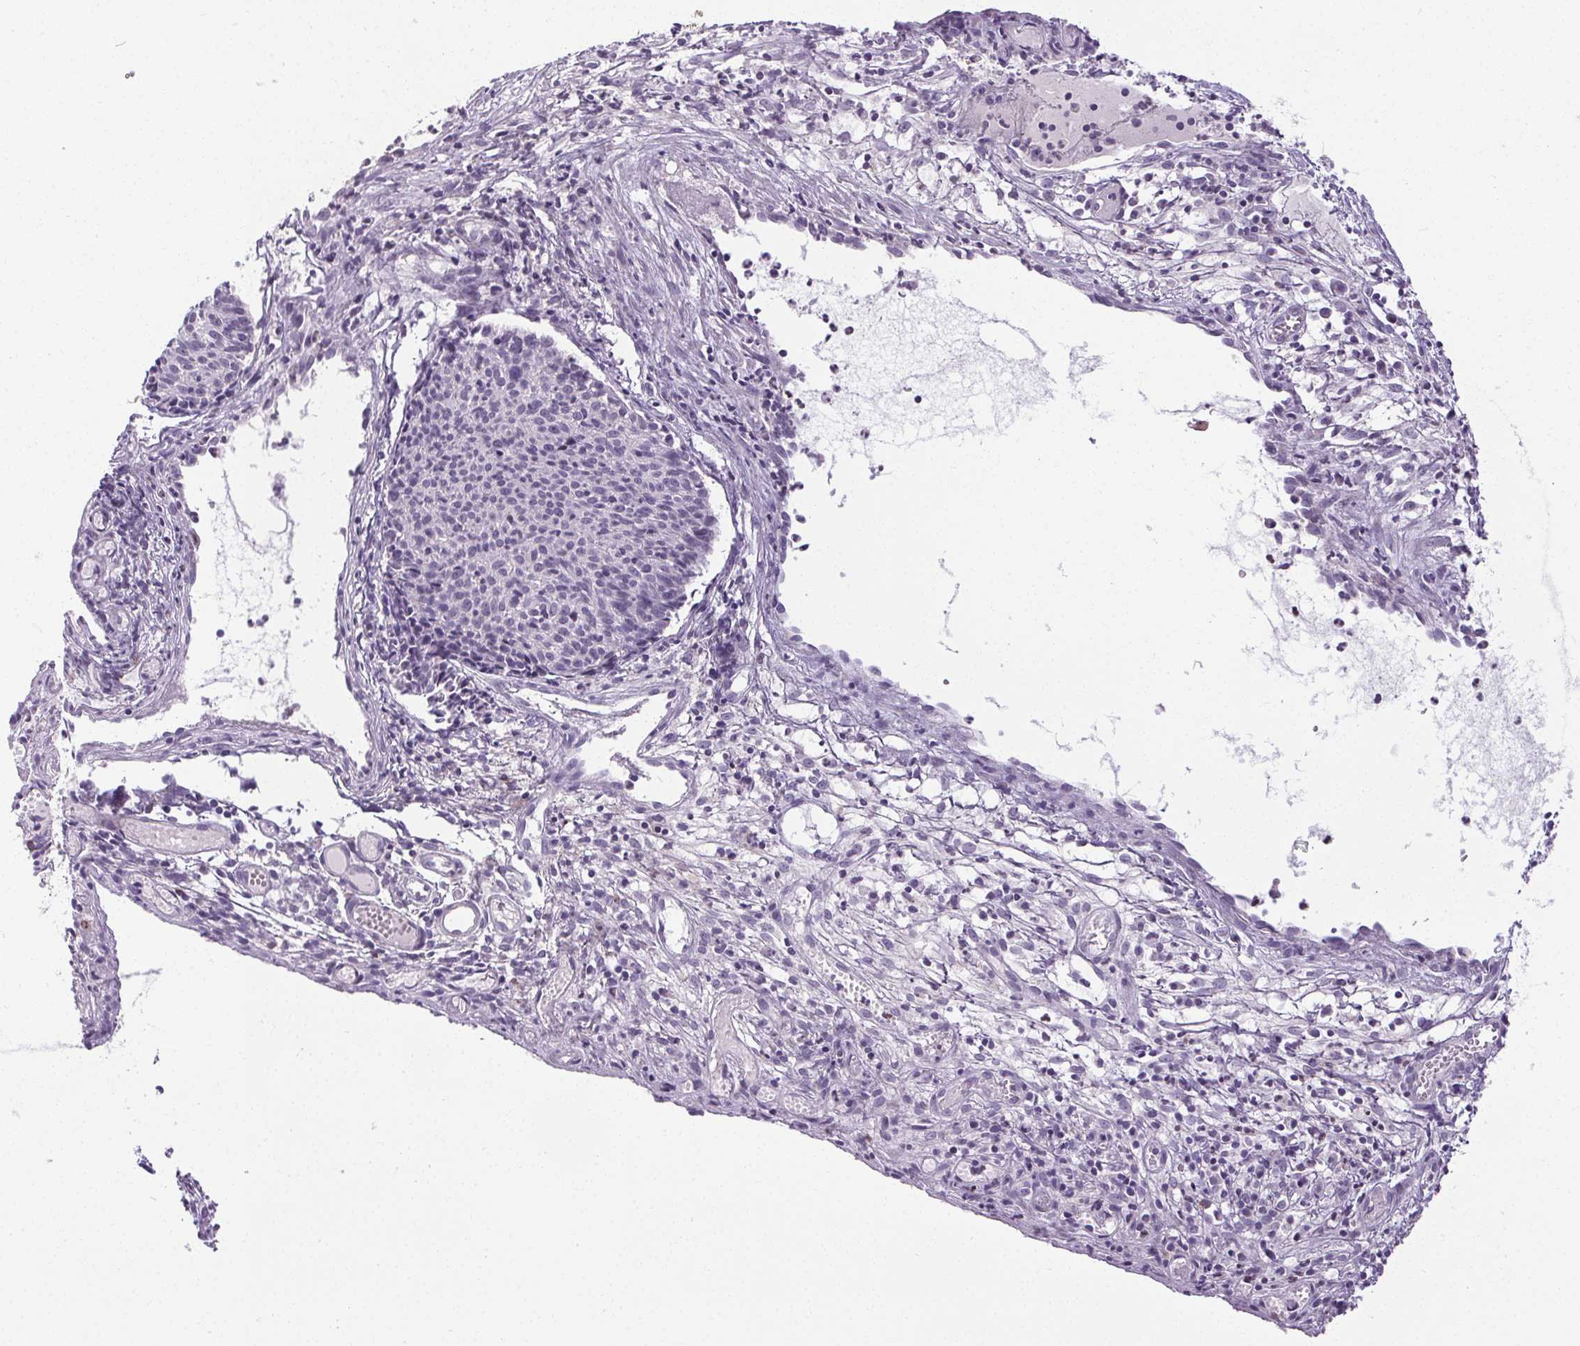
{"staining": {"intensity": "negative", "quantity": "none", "location": "none"}, "tissue": "cervical cancer", "cell_type": "Tumor cells", "image_type": "cancer", "snomed": [{"axis": "morphology", "description": "Squamous cell carcinoma, NOS"}, {"axis": "topography", "description": "Cervix"}], "caption": "A histopathology image of cervical squamous cell carcinoma stained for a protein displays no brown staining in tumor cells.", "gene": "TMEM240", "patient": {"sex": "female", "age": 30}}